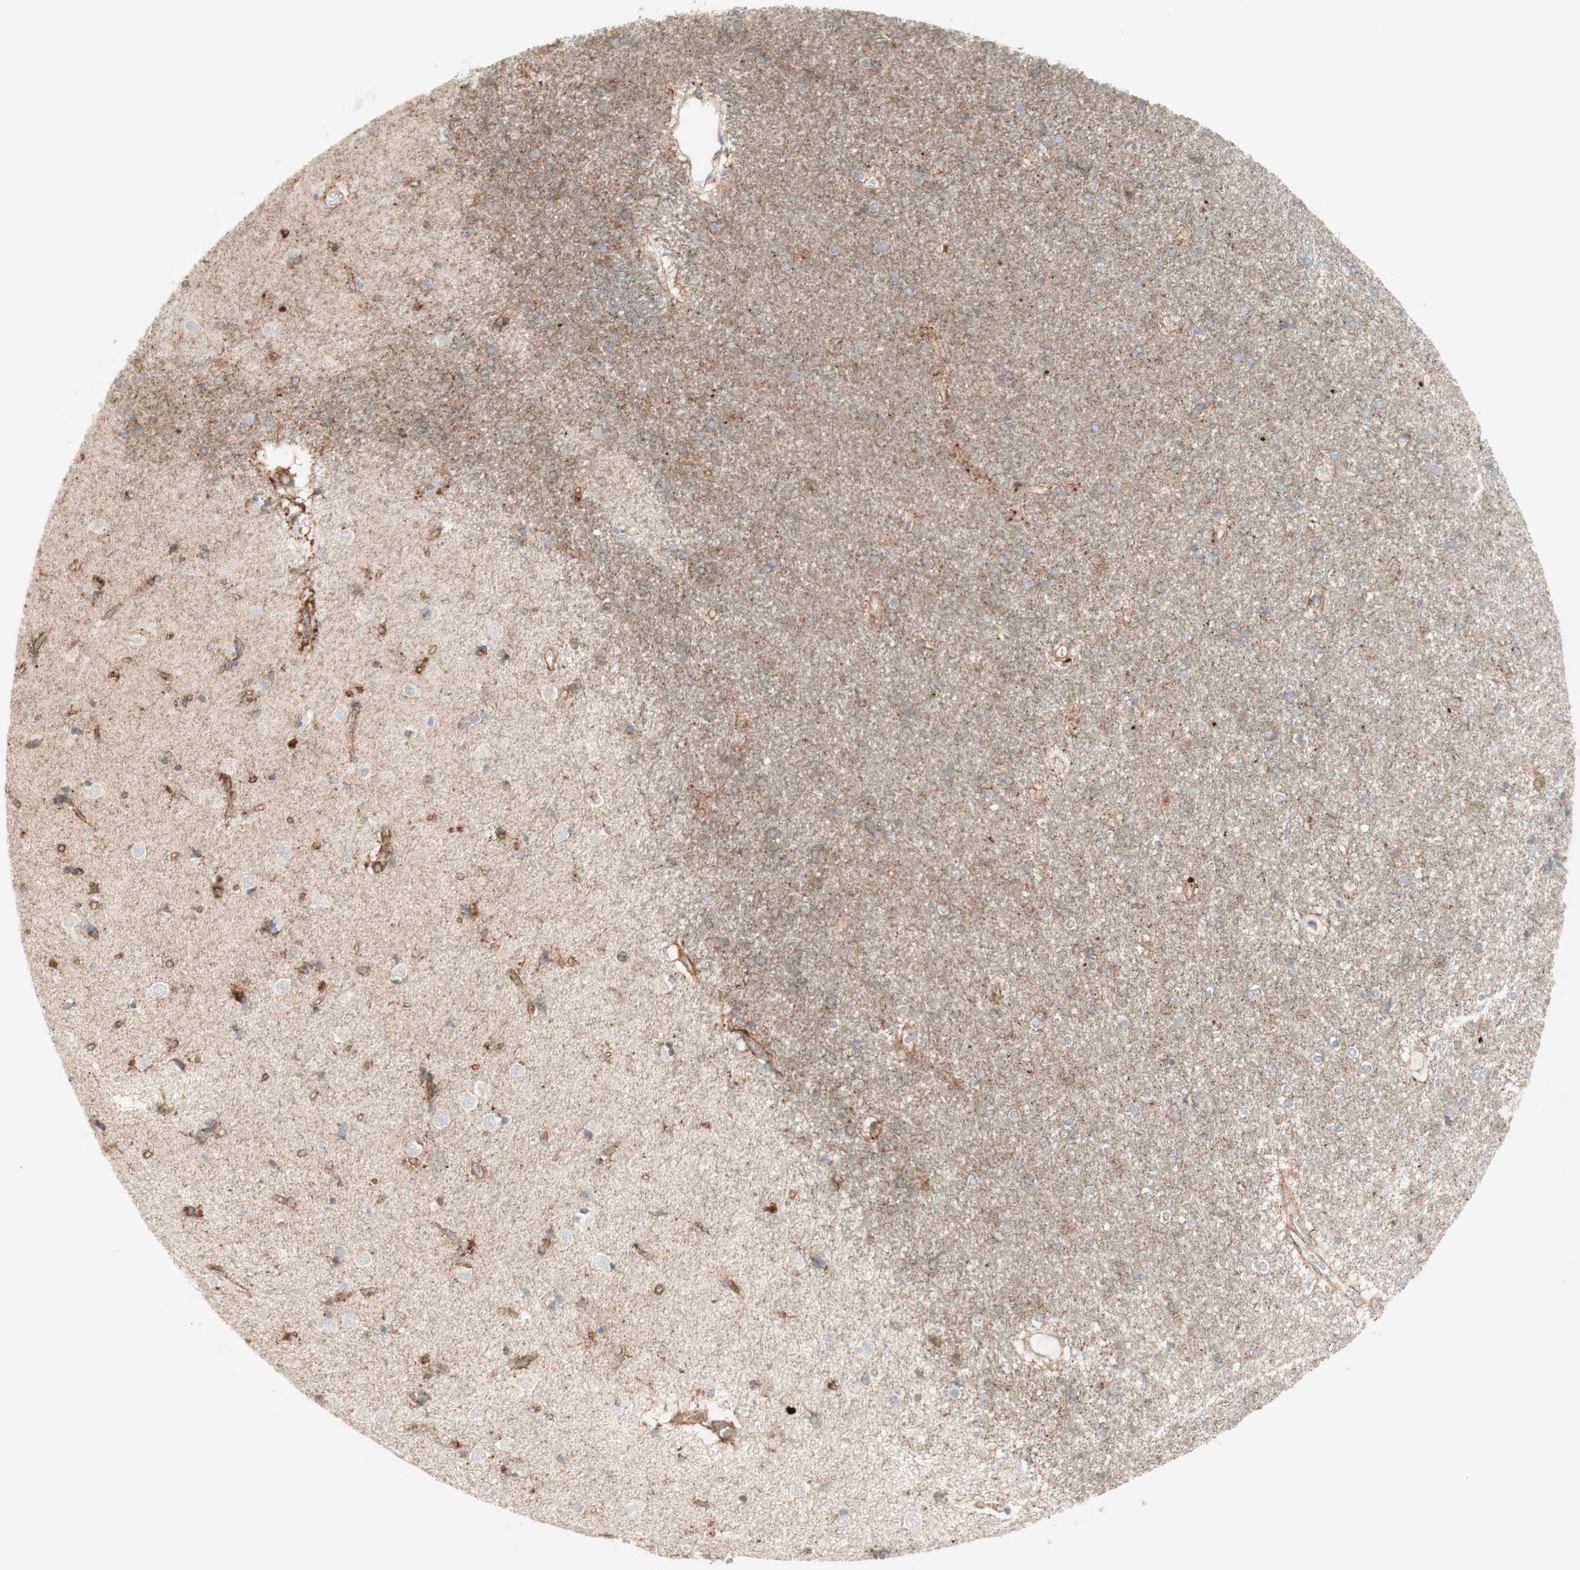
{"staining": {"intensity": "moderate", "quantity": "<25%", "location": "cytoplasmic/membranous"}, "tissue": "caudate", "cell_type": "Glial cells", "image_type": "normal", "snomed": [{"axis": "morphology", "description": "Normal tissue, NOS"}, {"axis": "topography", "description": "Lateral ventricle wall"}], "caption": "A brown stain highlights moderate cytoplasmic/membranous positivity of a protein in glial cells of normal caudate.", "gene": "MYO6", "patient": {"sex": "female", "age": 54}}